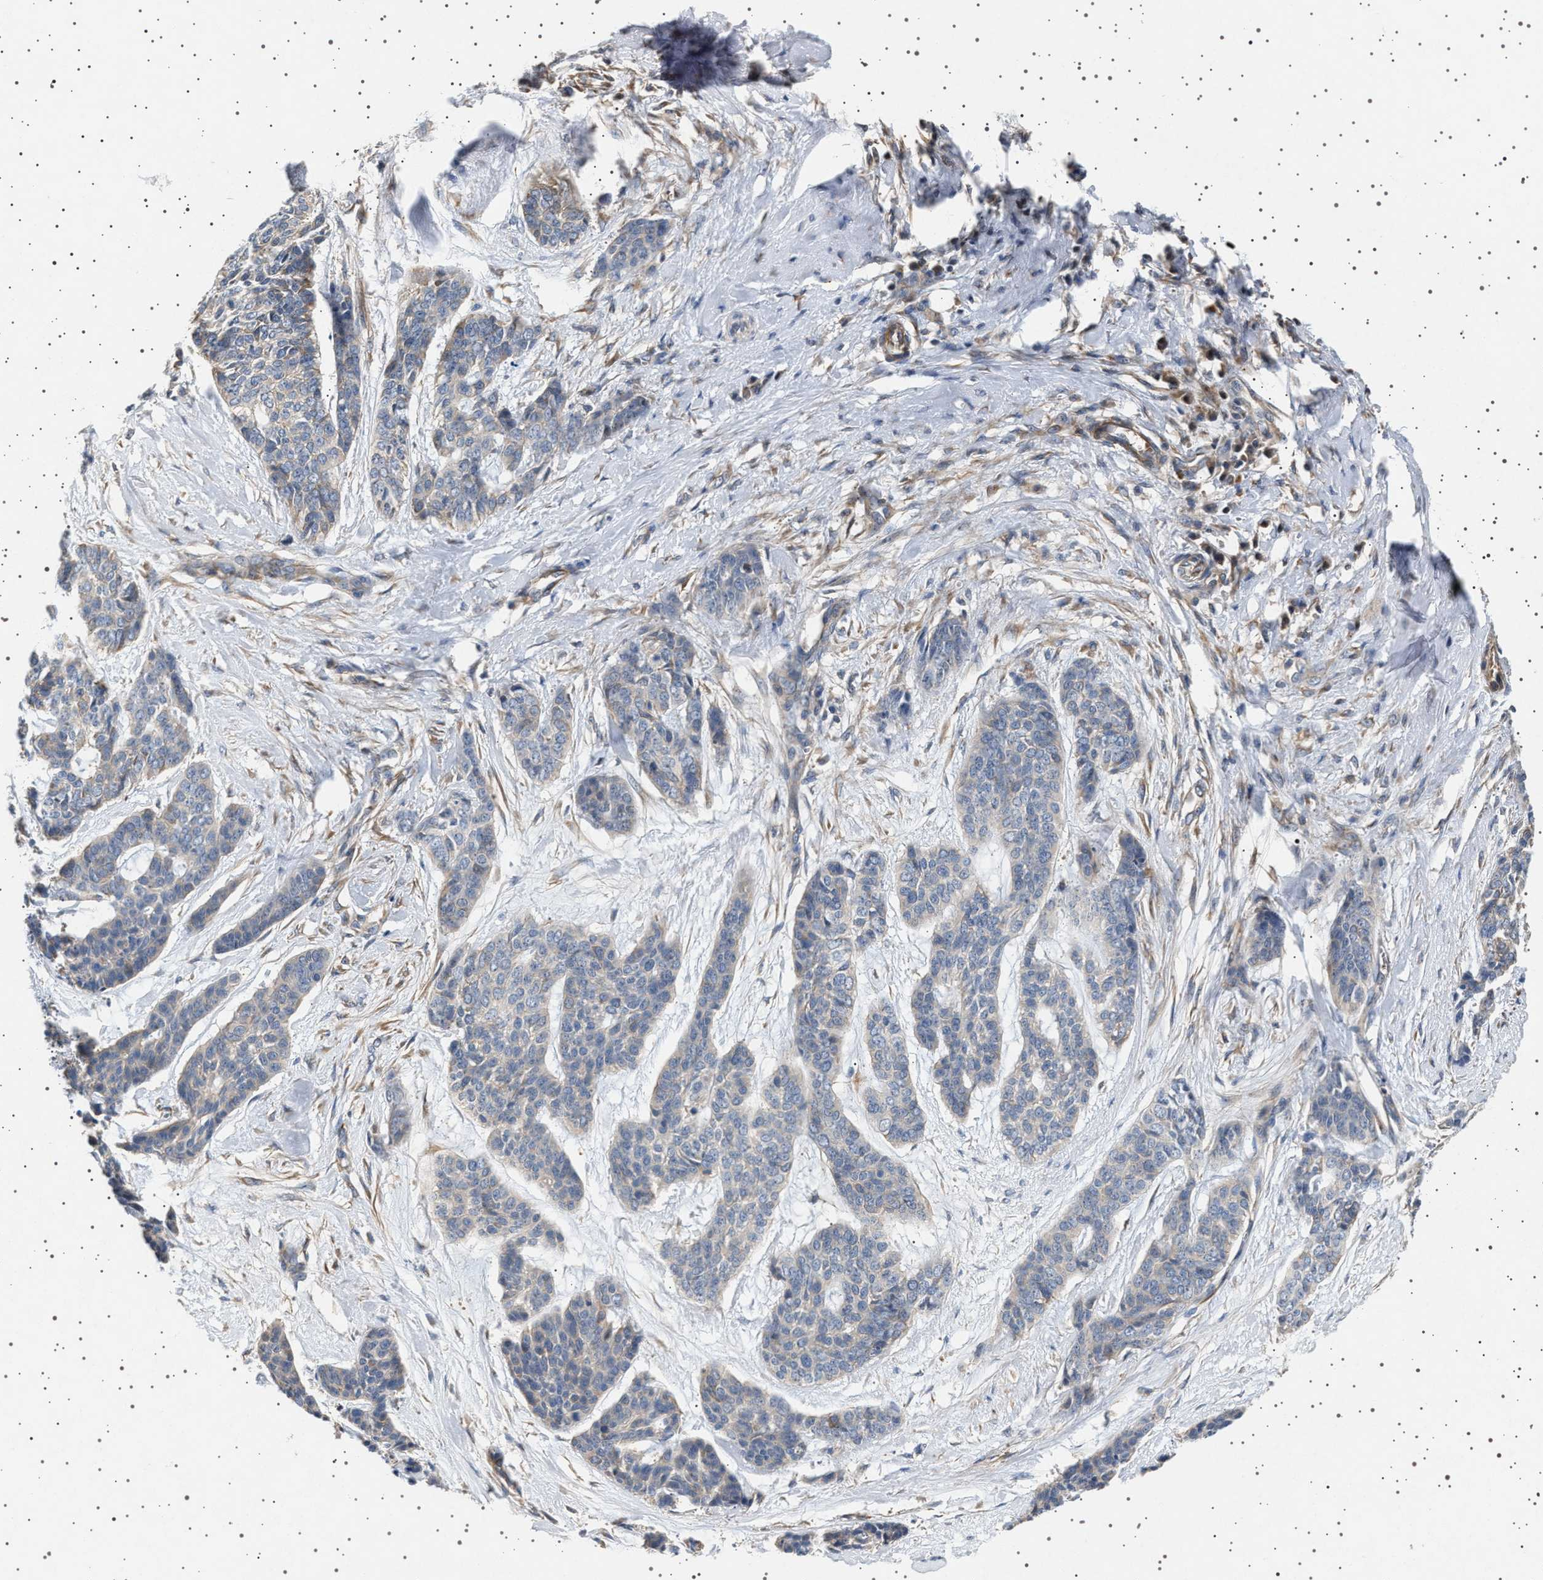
{"staining": {"intensity": "negative", "quantity": "none", "location": "none"}, "tissue": "skin cancer", "cell_type": "Tumor cells", "image_type": "cancer", "snomed": [{"axis": "morphology", "description": "Basal cell carcinoma"}, {"axis": "topography", "description": "Skin"}], "caption": "The IHC photomicrograph has no significant expression in tumor cells of skin basal cell carcinoma tissue.", "gene": "FICD", "patient": {"sex": "female", "age": 64}}